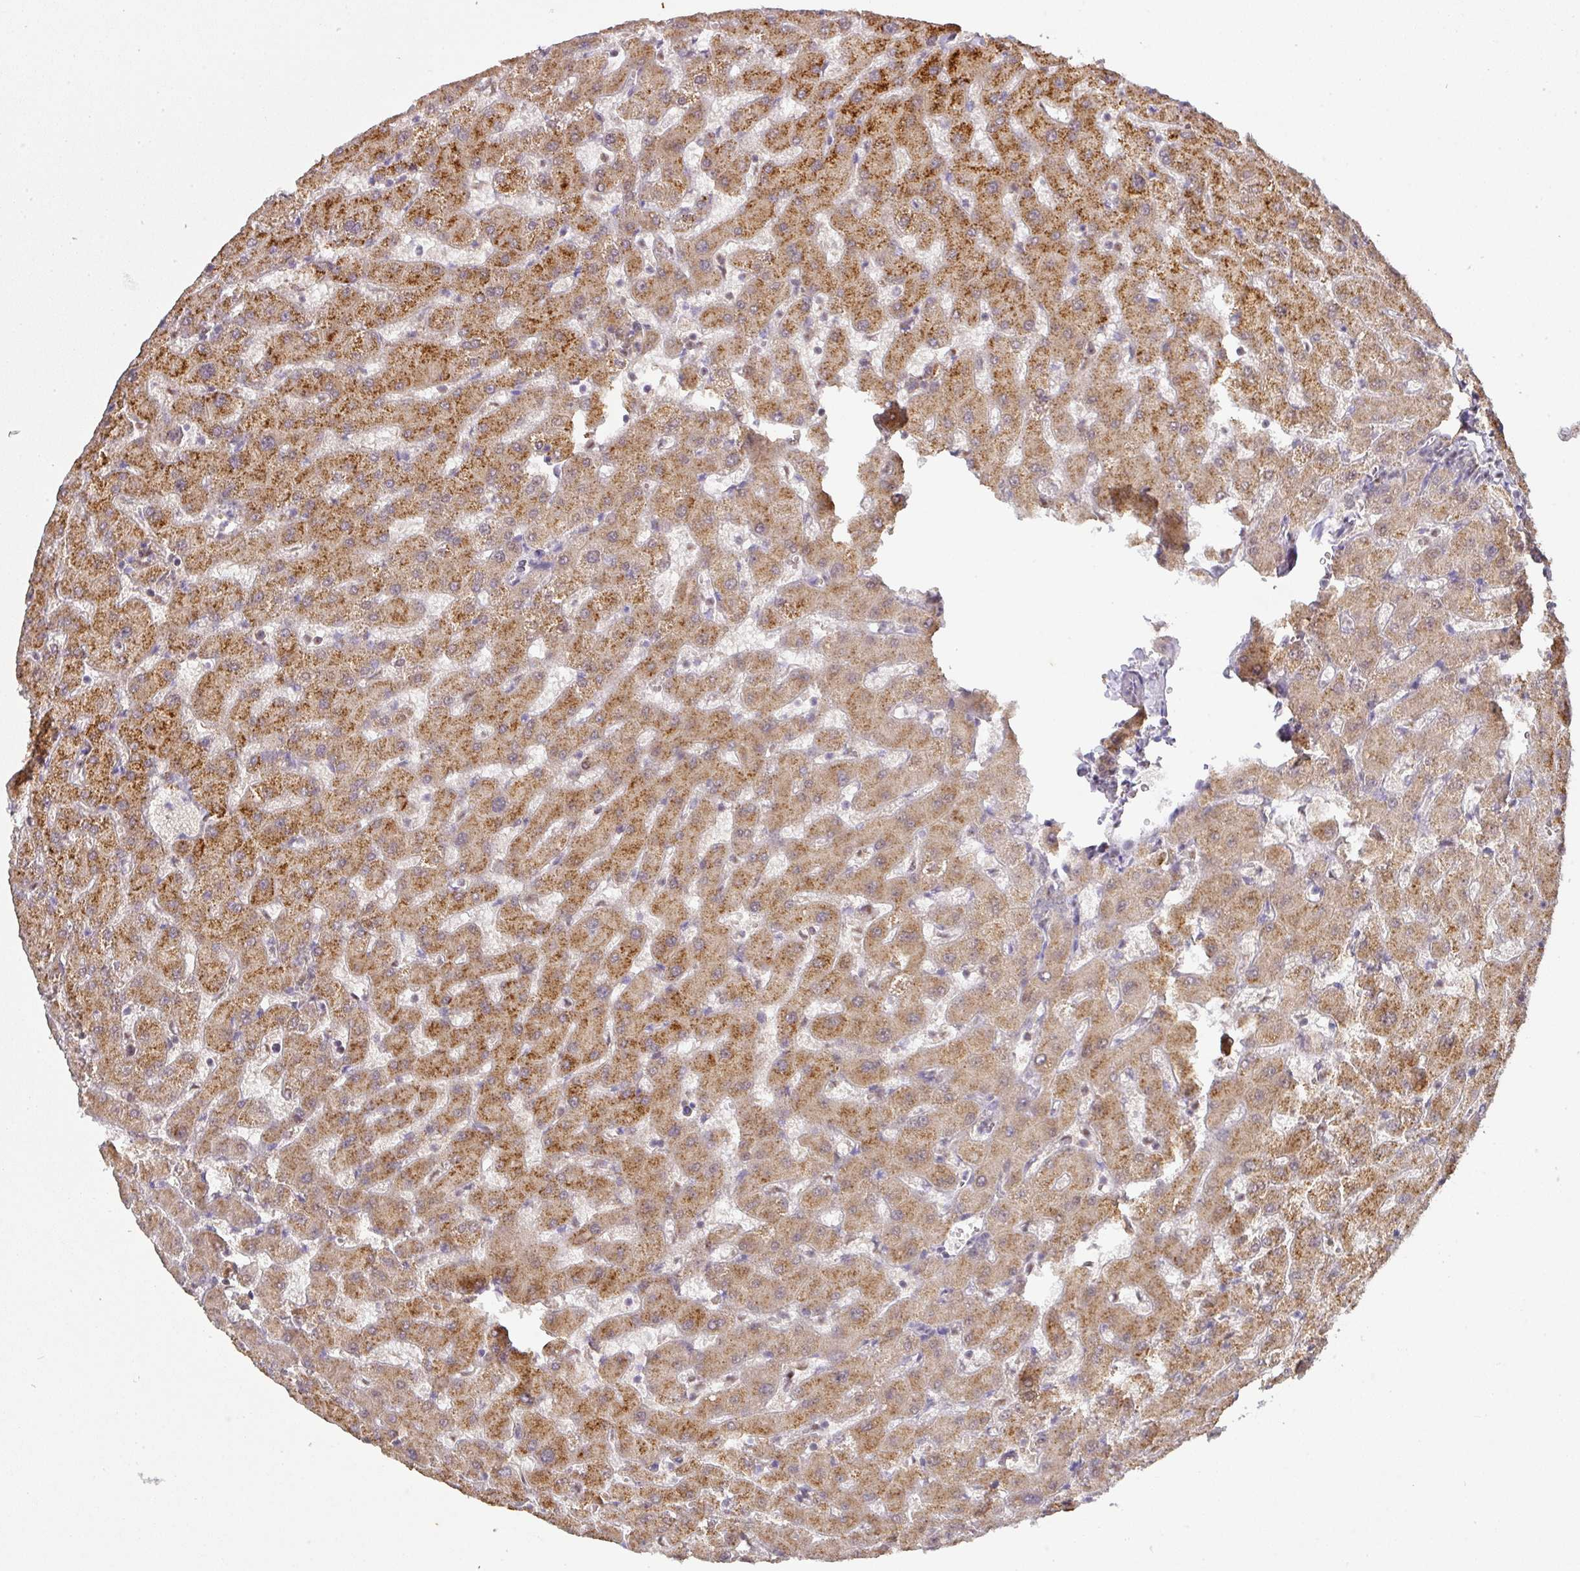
{"staining": {"intensity": "moderate", "quantity": ">75%", "location": "cytoplasmic/membranous,nuclear"}, "tissue": "liver", "cell_type": "Cholangiocytes", "image_type": "normal", "snomed": [{"axis": "morphology", "description": "Normal tissue, NOS"}, {"axis": "topography", "description": "Liver"}], "caption": "Benign liver was stained to show a protein in brown. There is medium levels of moderate cytoplasmic/membranous,nuclear expression in about >75% of cholangiocytes.", "gene": "RANBP9", "patient": {"sex": "female", "age": 63}}